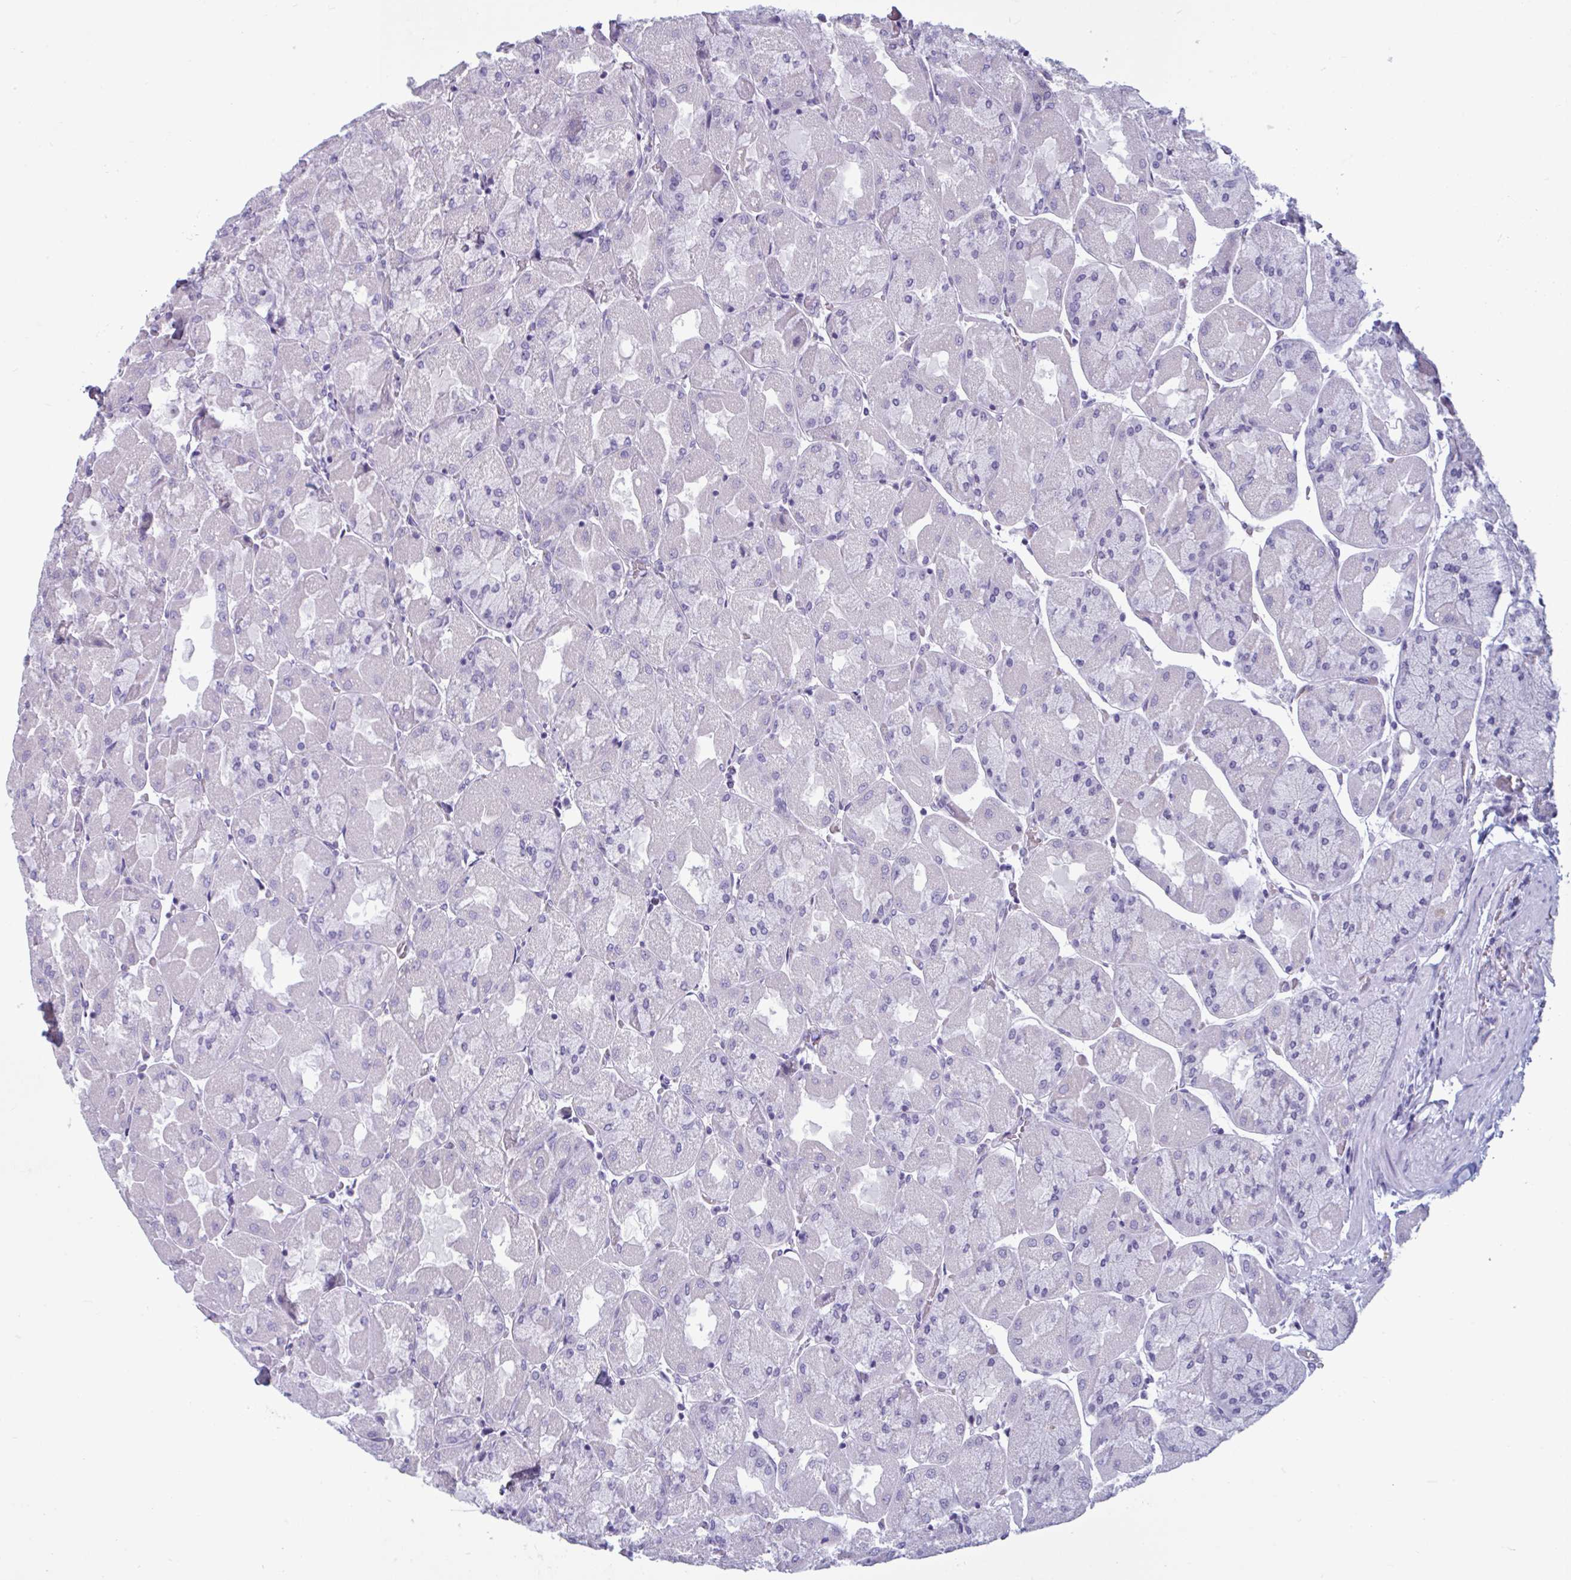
{"staining": {"intensity": "negative", "quantity": "none", "location": "none"}, "tissue": "stomach", "cell_type": "Glandular cells", "image_type": "normal", "snomed": [{"axis": "morphology", "description": "Normal tissue, NOS"}, {"axis": "topography", "description": "Stomach"}], "caption": "DAB (3,3'-diaminobenzidine) immunohistochemical staining of benign stomach demonstrates no significant positivity in glandular cells.", "gene": "OR1L3", "patient": {"sex": "female", "age": 61}}